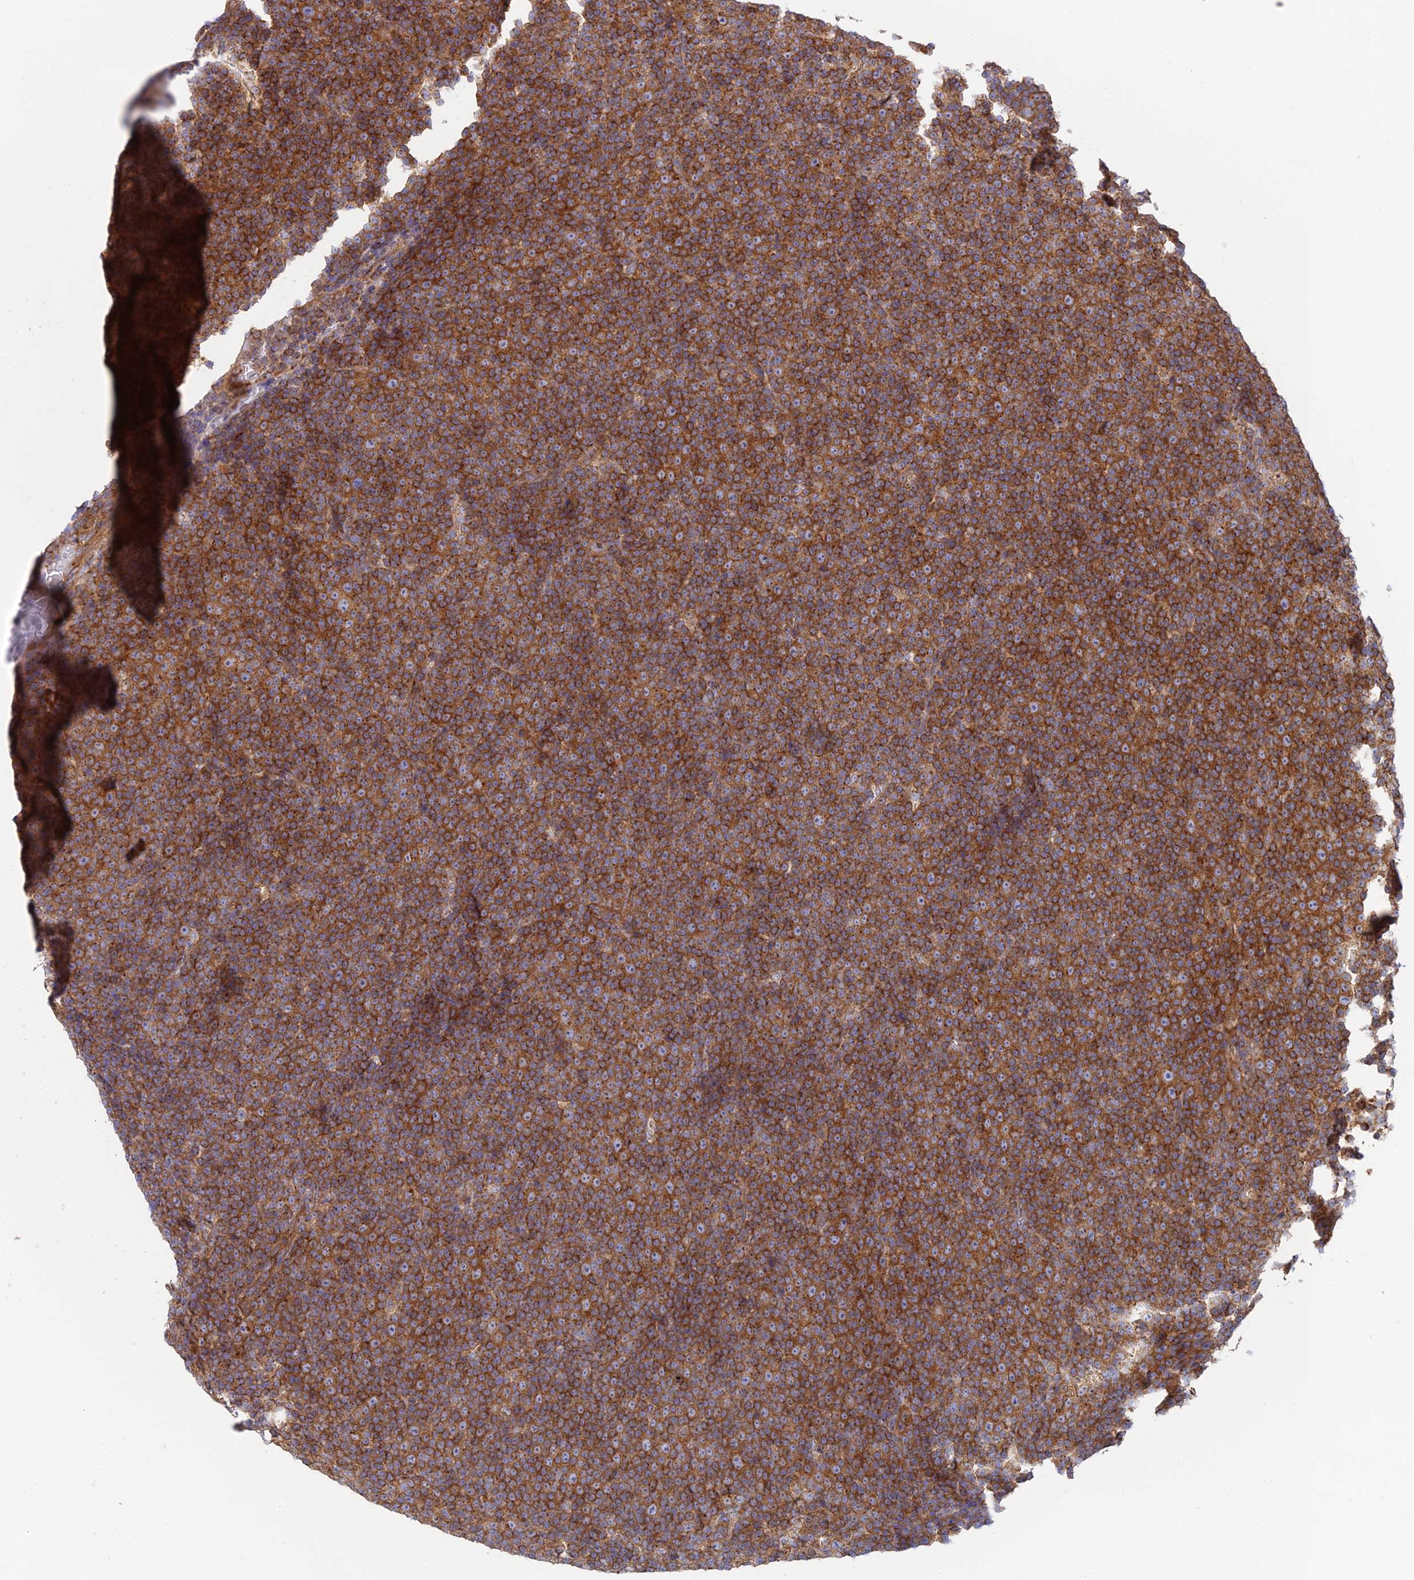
{"staining": {"intensity": "strong", "quantity": ">75%", "location": "cytoplasmic/membranous"}, "tissue": "lymphoma", "cell_type": "Tumor cells", "image_type": "cancer", "snomed": [{"axis": "morphology", "description": "Malignant lymphoma, non-Hodgkin's type, Low grade"}, {"axis": "topography", "description": "Lymph node"}], "caption": "DAB immunohistochemical staining of lymphoma demonstrates strong cytoplasmic/membranous protein expression in about >75% of tumor cells.", "gene": "GOLGA3", "patient": {"sex": "female", "age": 67}}